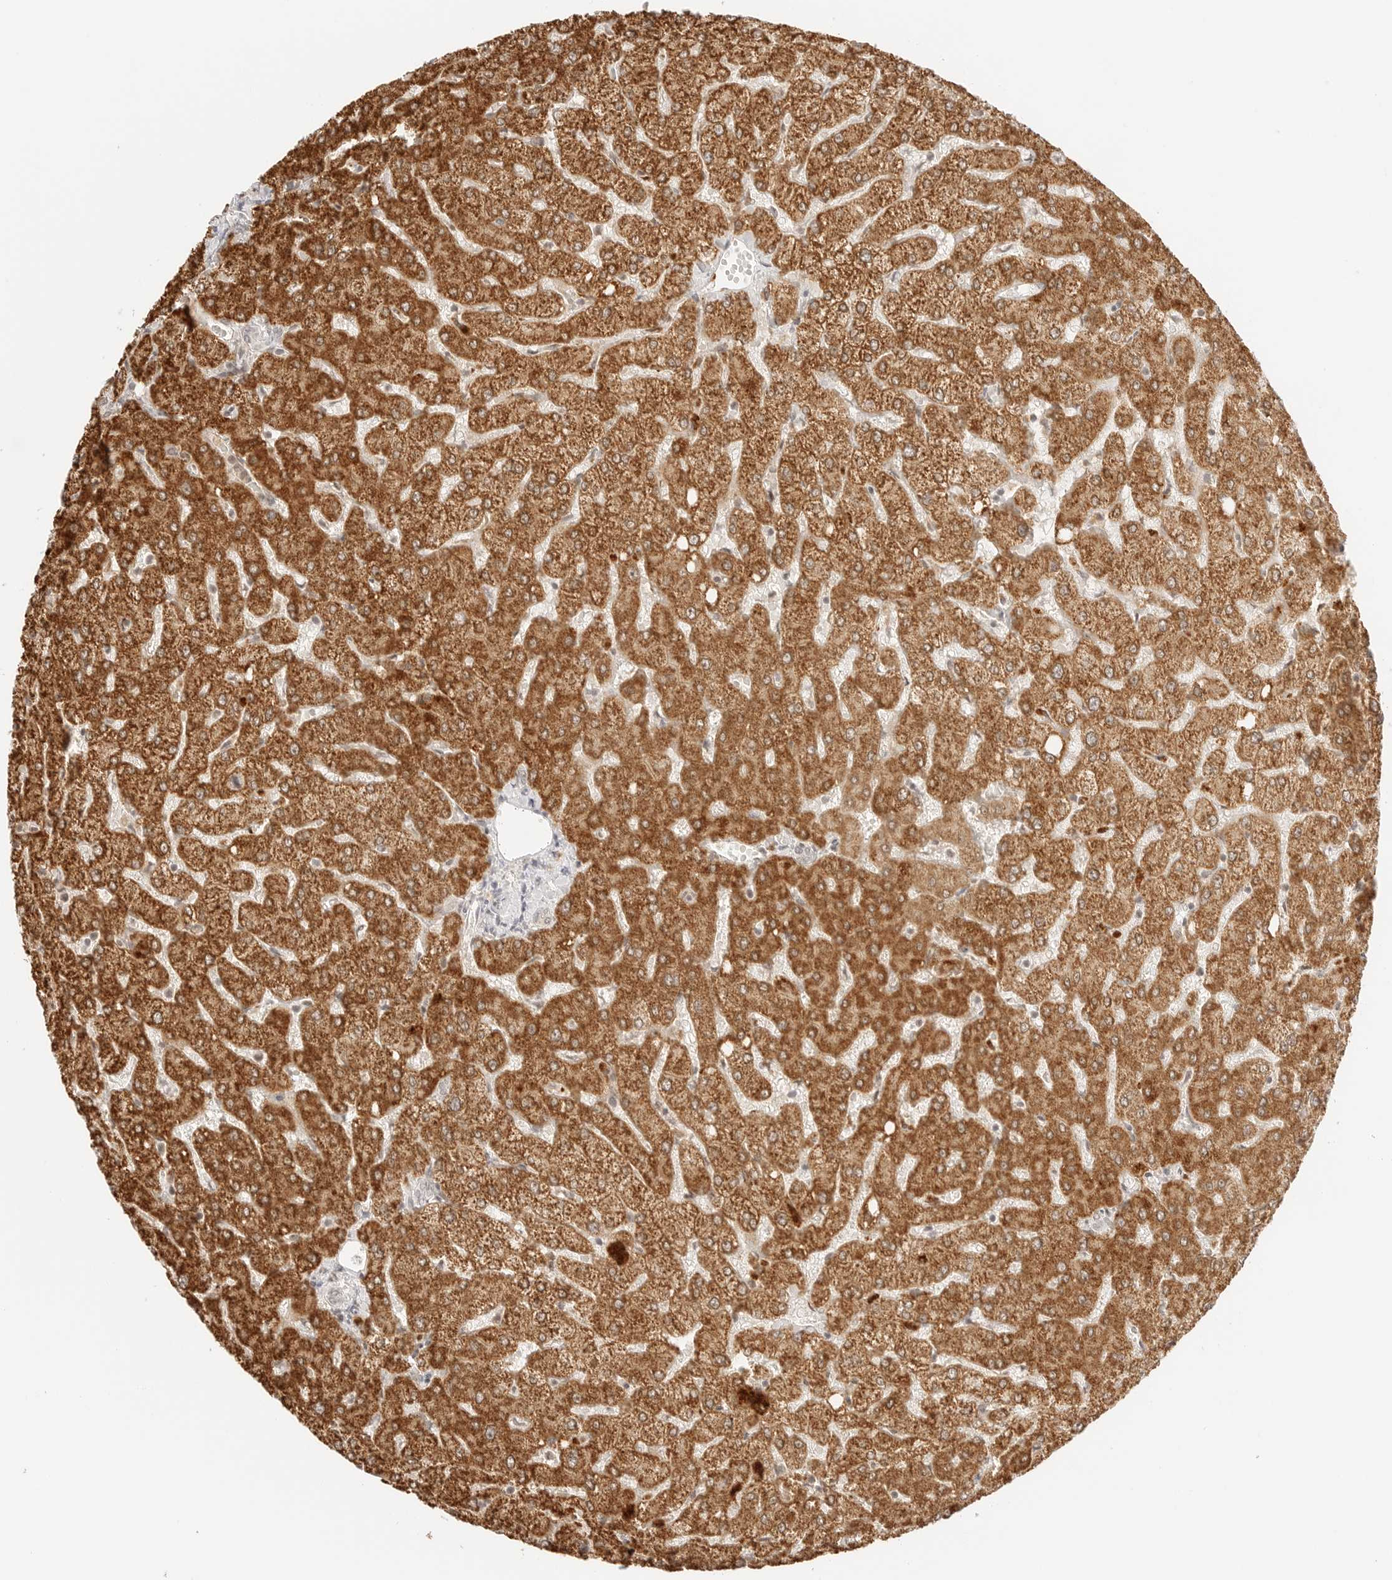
{"staining": {"intensity": "negative", "quantity": "none", "location": "none"}, "tissue": "liver", "cell_type": "Cholangiocytes", "image_type": "normal", "snomed": [{"axis": "morphology", "description": "Normal tissue, NOS"}, {"axis": "topography", "description": "Liver"}], "caption": "This is an immunohistochemistry (IHC) photomicrograph of benign liver. There is no expression in cholangiocytes.", "gene": "RPS6KL1", "patient": {"sex": "female", "age": 54}}